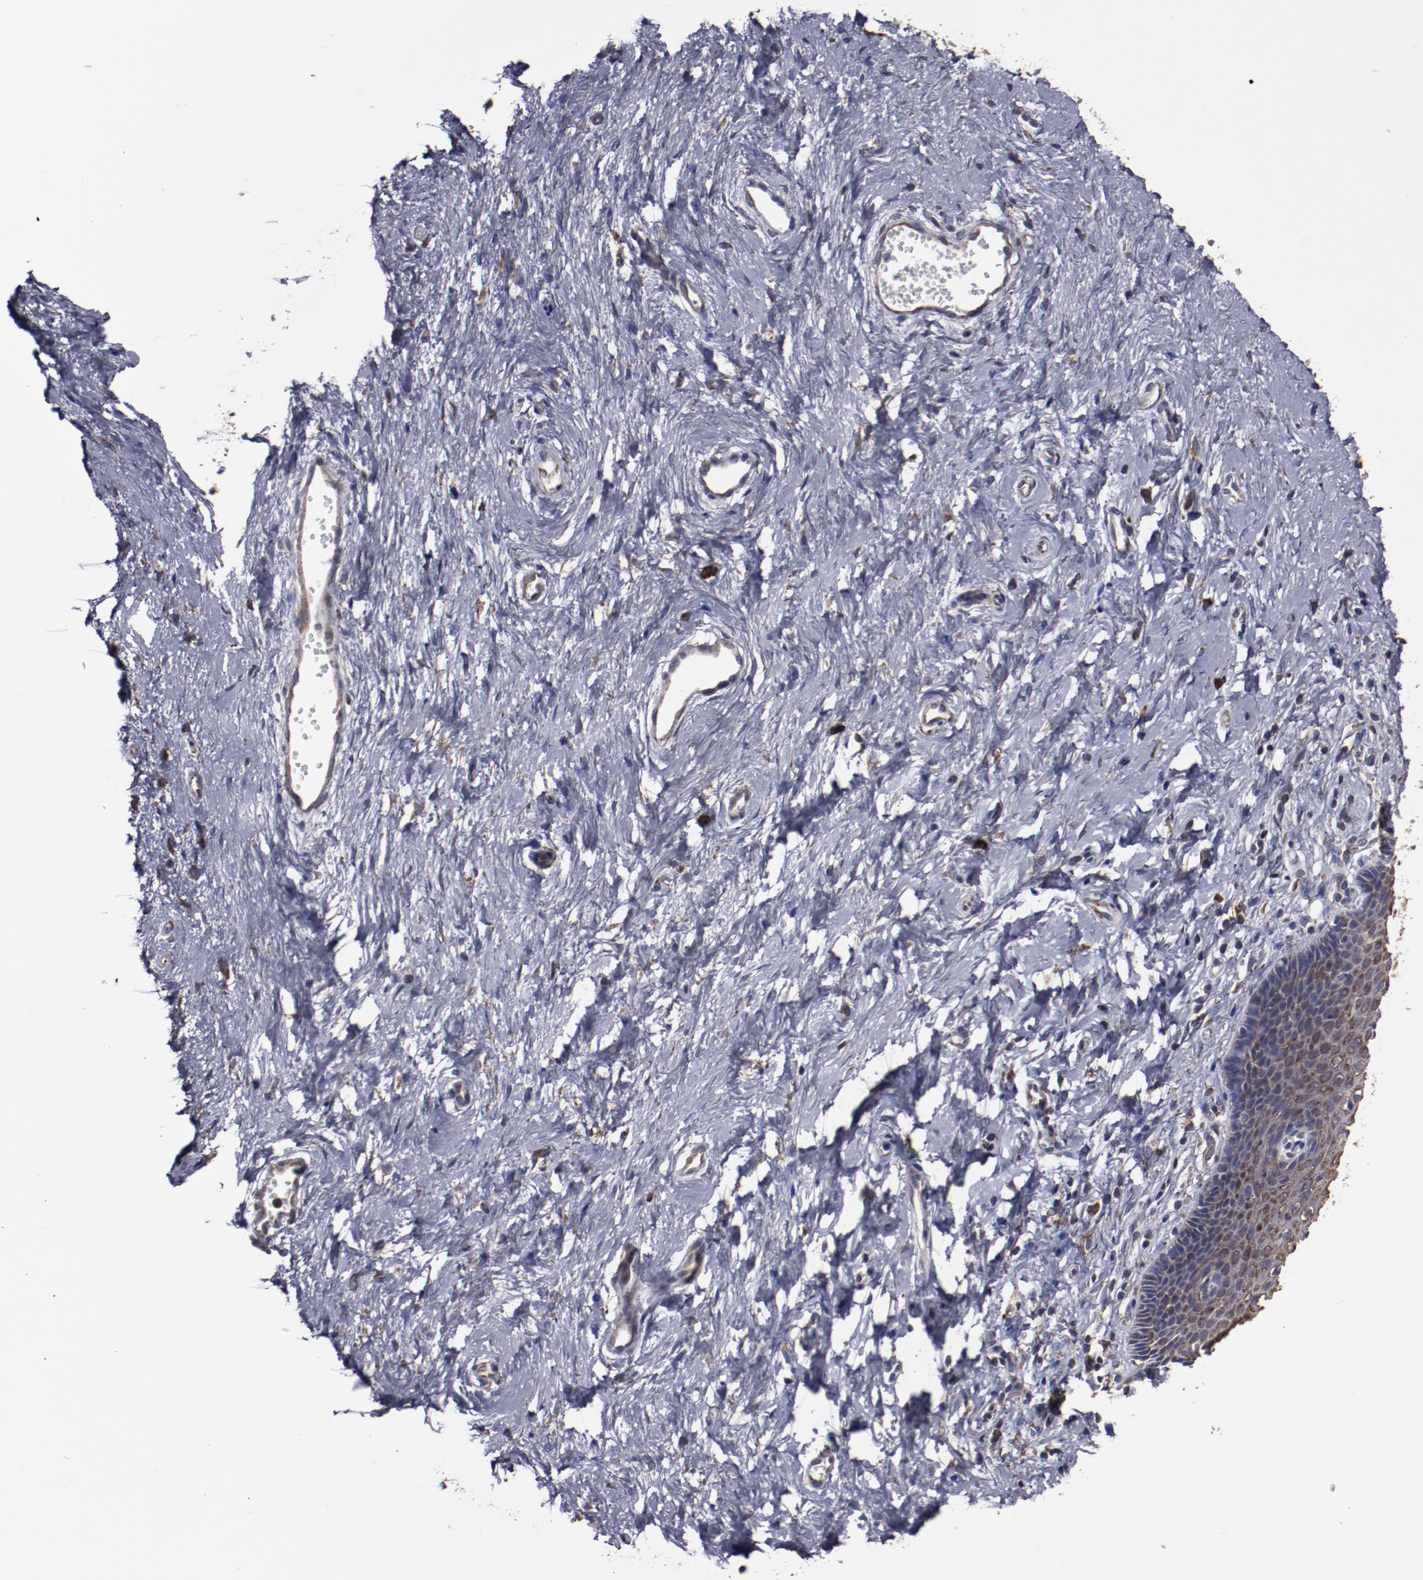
{"staining": {"intensity": "moderate", "quantity": "25%-75%", "location": "cytoplasmic/membranous"}, "tissue": "cervix", "cell_type": "Glandular cells", "image_type": "normal", "snomed": [{"axis": "morphology", "description": "Normal tissue, NOS"}, {"axis": "topography", "description": "Cervix"}], "caption": "This is a histology image of immunohistochemistry (IHC) staining of benign cervix, which shows moderate expression in the cytoplasmic/membranous of glandular cells.", "gene": "RPS4X", "patient": {"sex": "female", "age": 39}}